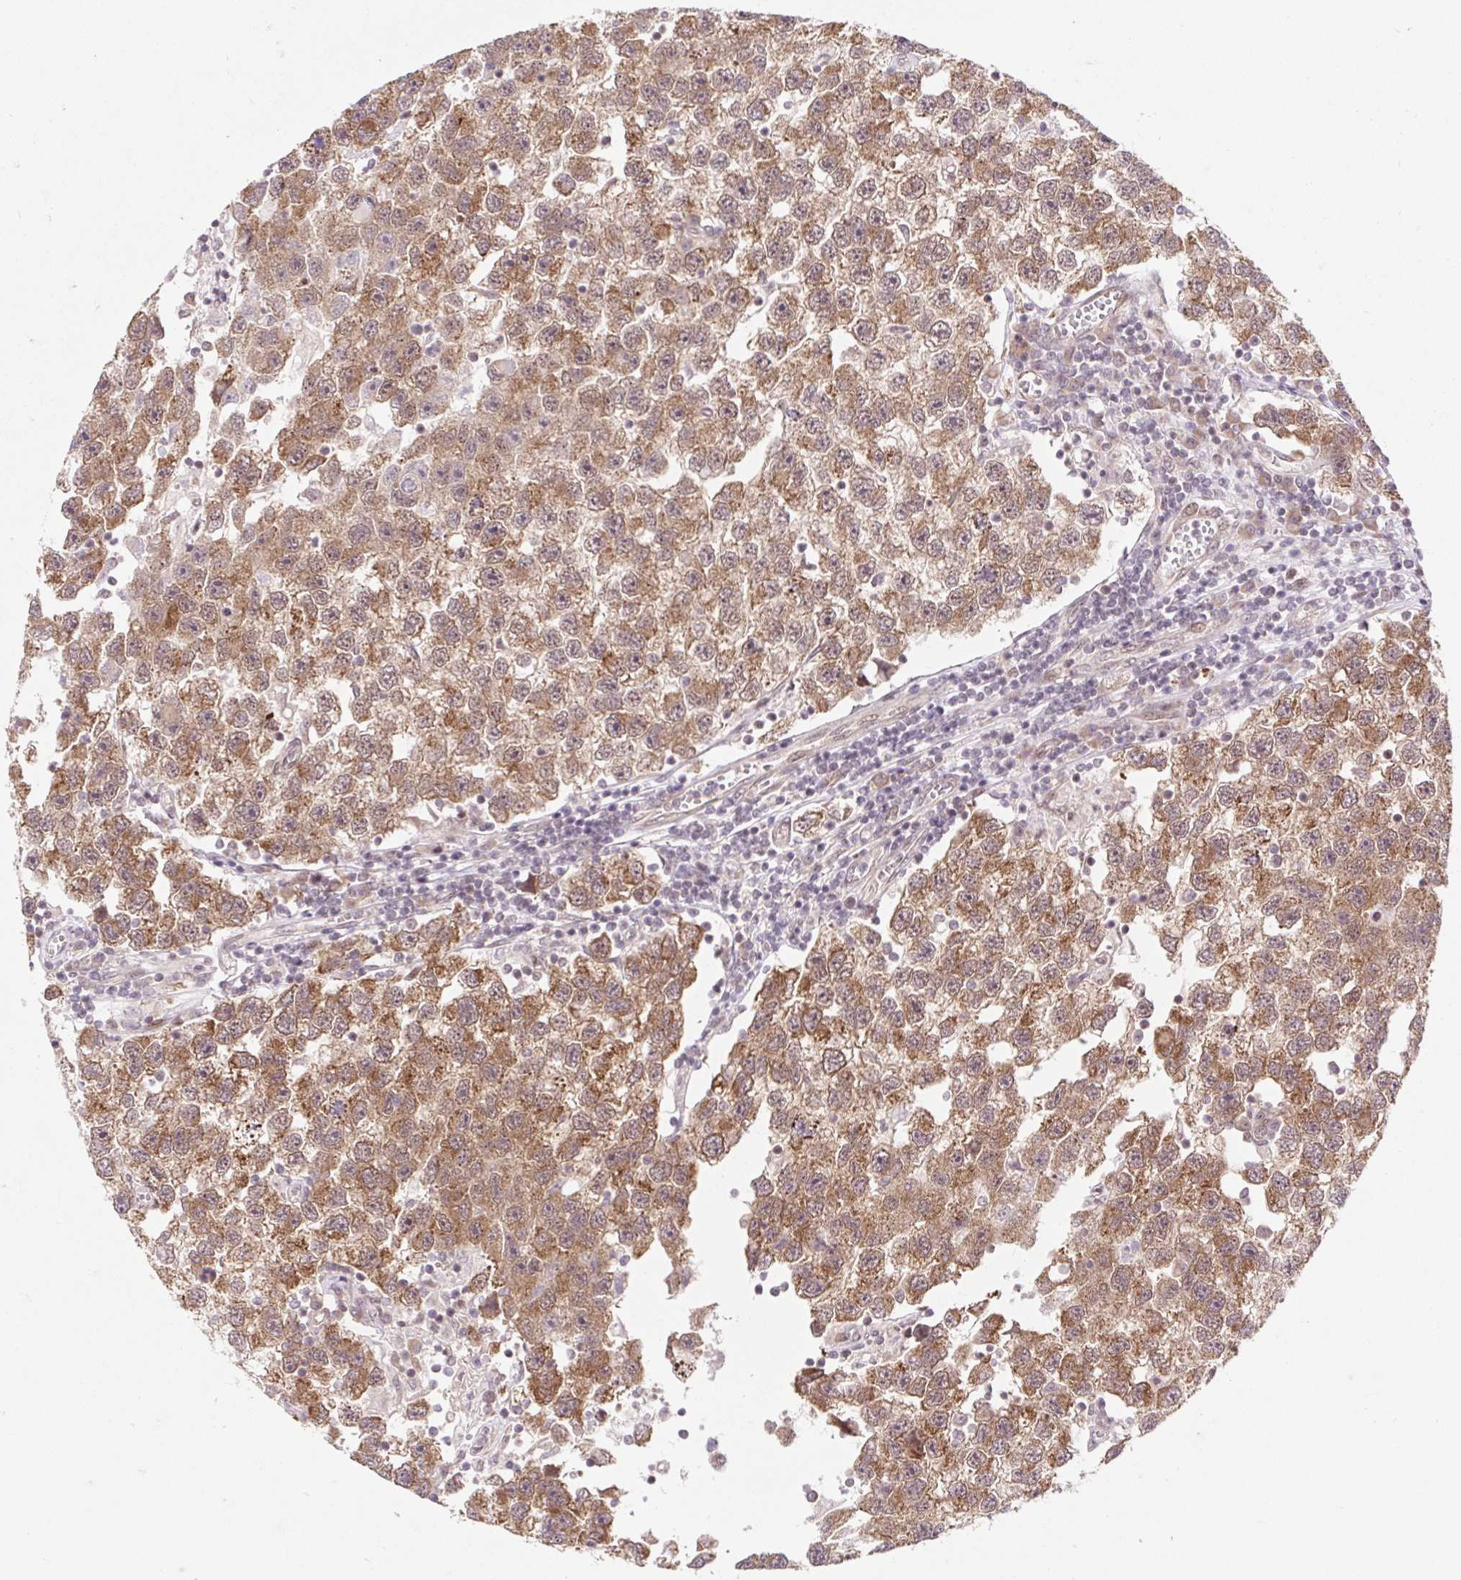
{"staining": {"intensity": "moderate", "quantity": ">75%", "location": "cytoplasmic/membranous"}, "tissue": "testis cancer", "cell_type": "Tumor cells", "image_type": "cancer", "snomed": [{"axis": "morphology", "description": "Seminoma, NOS"}, {"axis": "topography", "description": "Testis"}], "caption": "Testis cancer was stained to show a protein in brown. There is medium levels of moderate cytoplasmic/membranous staining in approximately >75% of tumor cells. (Stains: DAB (3,3'-diaminobenzidine) in brown, nuclei in blue, Microscopy: brightfield microscopy at high magnification).", "gene": "HFE", "patient": {"sex": "male", "age": 26}}